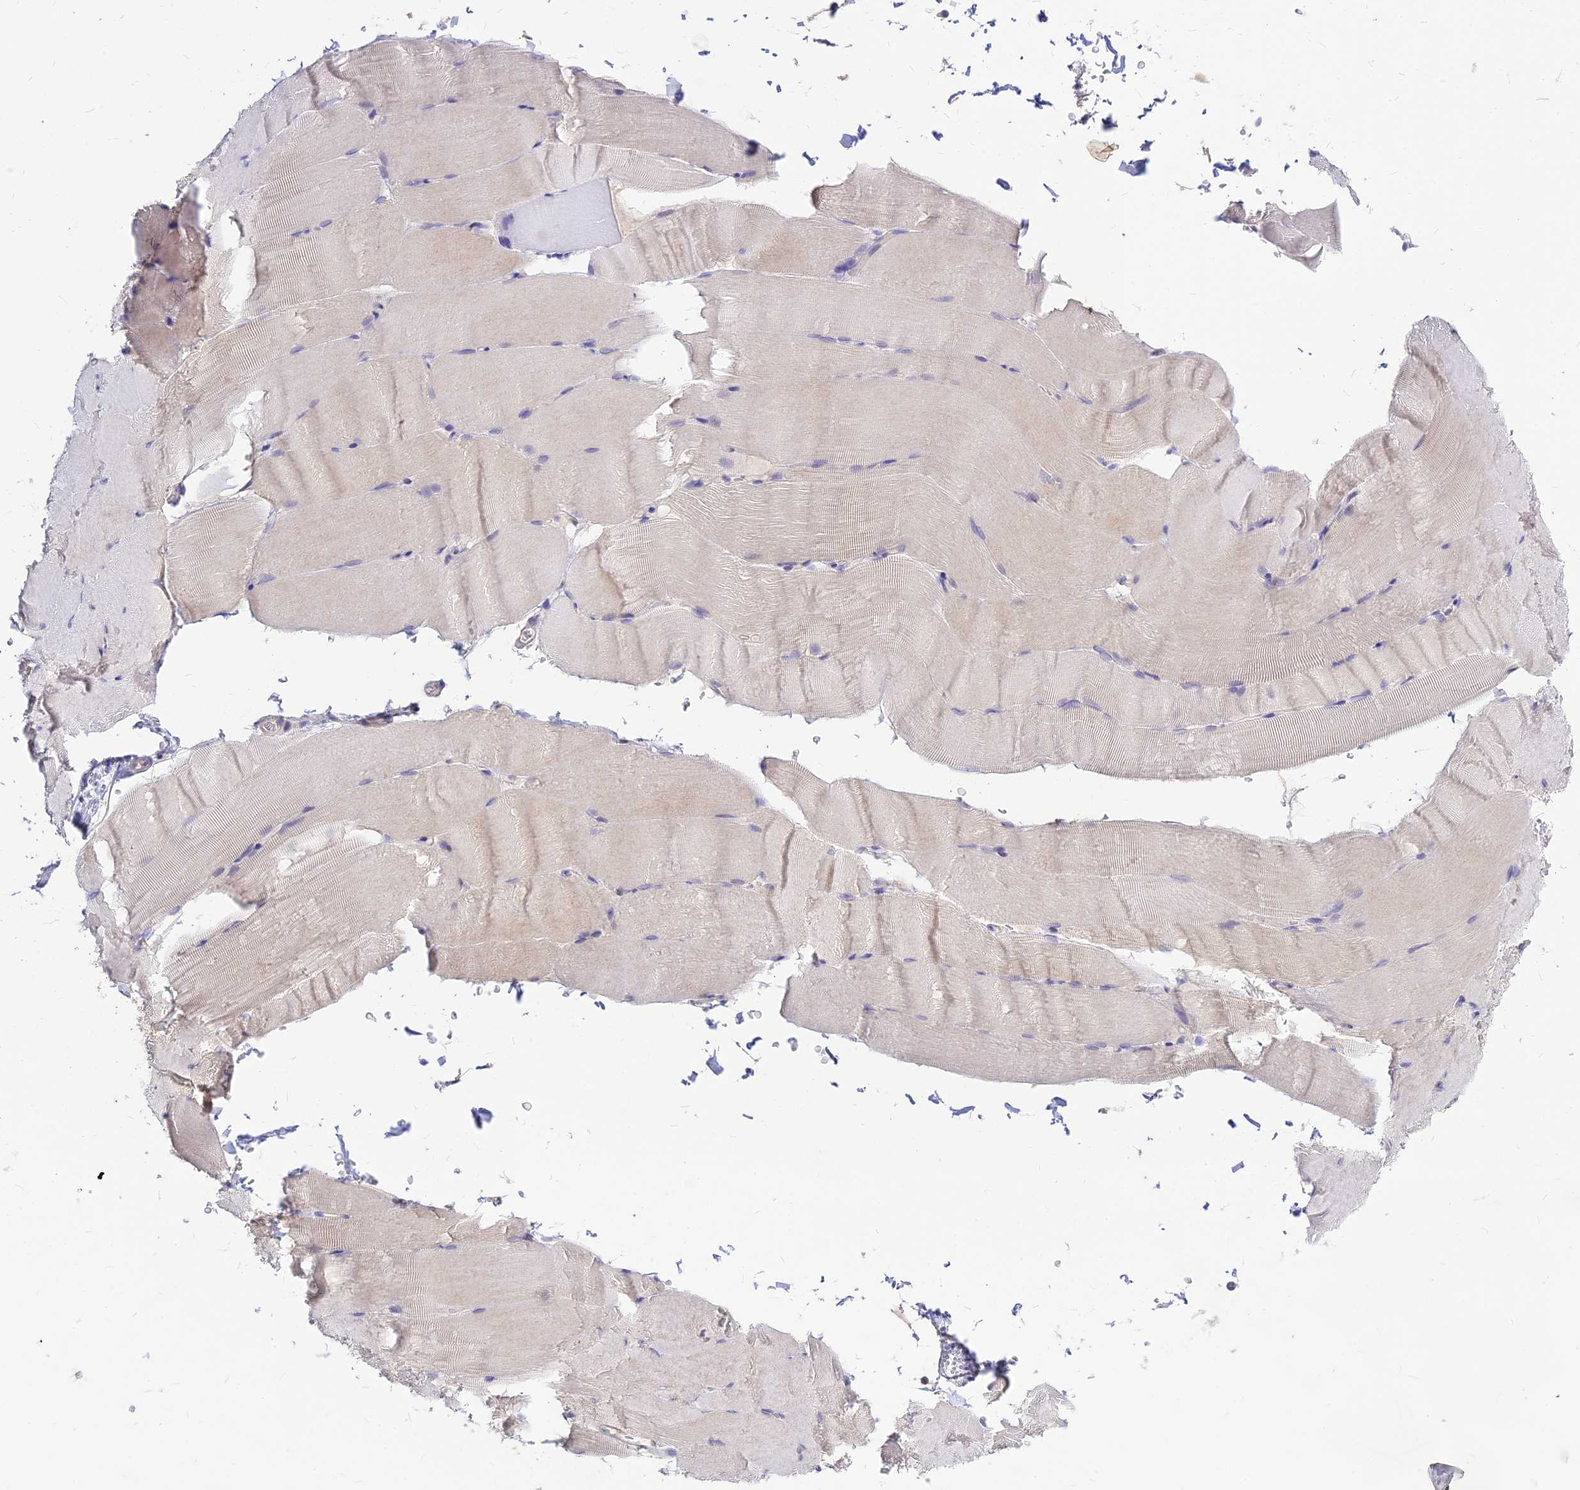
{"staining": {"intensity": "negative", "quantity": "none", "location": "none"}, "tissue": "skeletal muscle", "cell_type": "Myocytes", "image_type": "normal", "snomed": [{"axis": "morphology", "description": "Normal tissue, NOS"}, {"axis": "topography", "description": "Skeletal muscle"}, {"axis": "topography", "description": "Parathyroid gland"}], "caption": "Immunohistochemistry (IHC) image of unremarkable human skeletal muscle stained for a protein (brown), which shows no expression in myocytes.", "gene": "CZIB", "patient": {"sex": "female", "age": 37}}